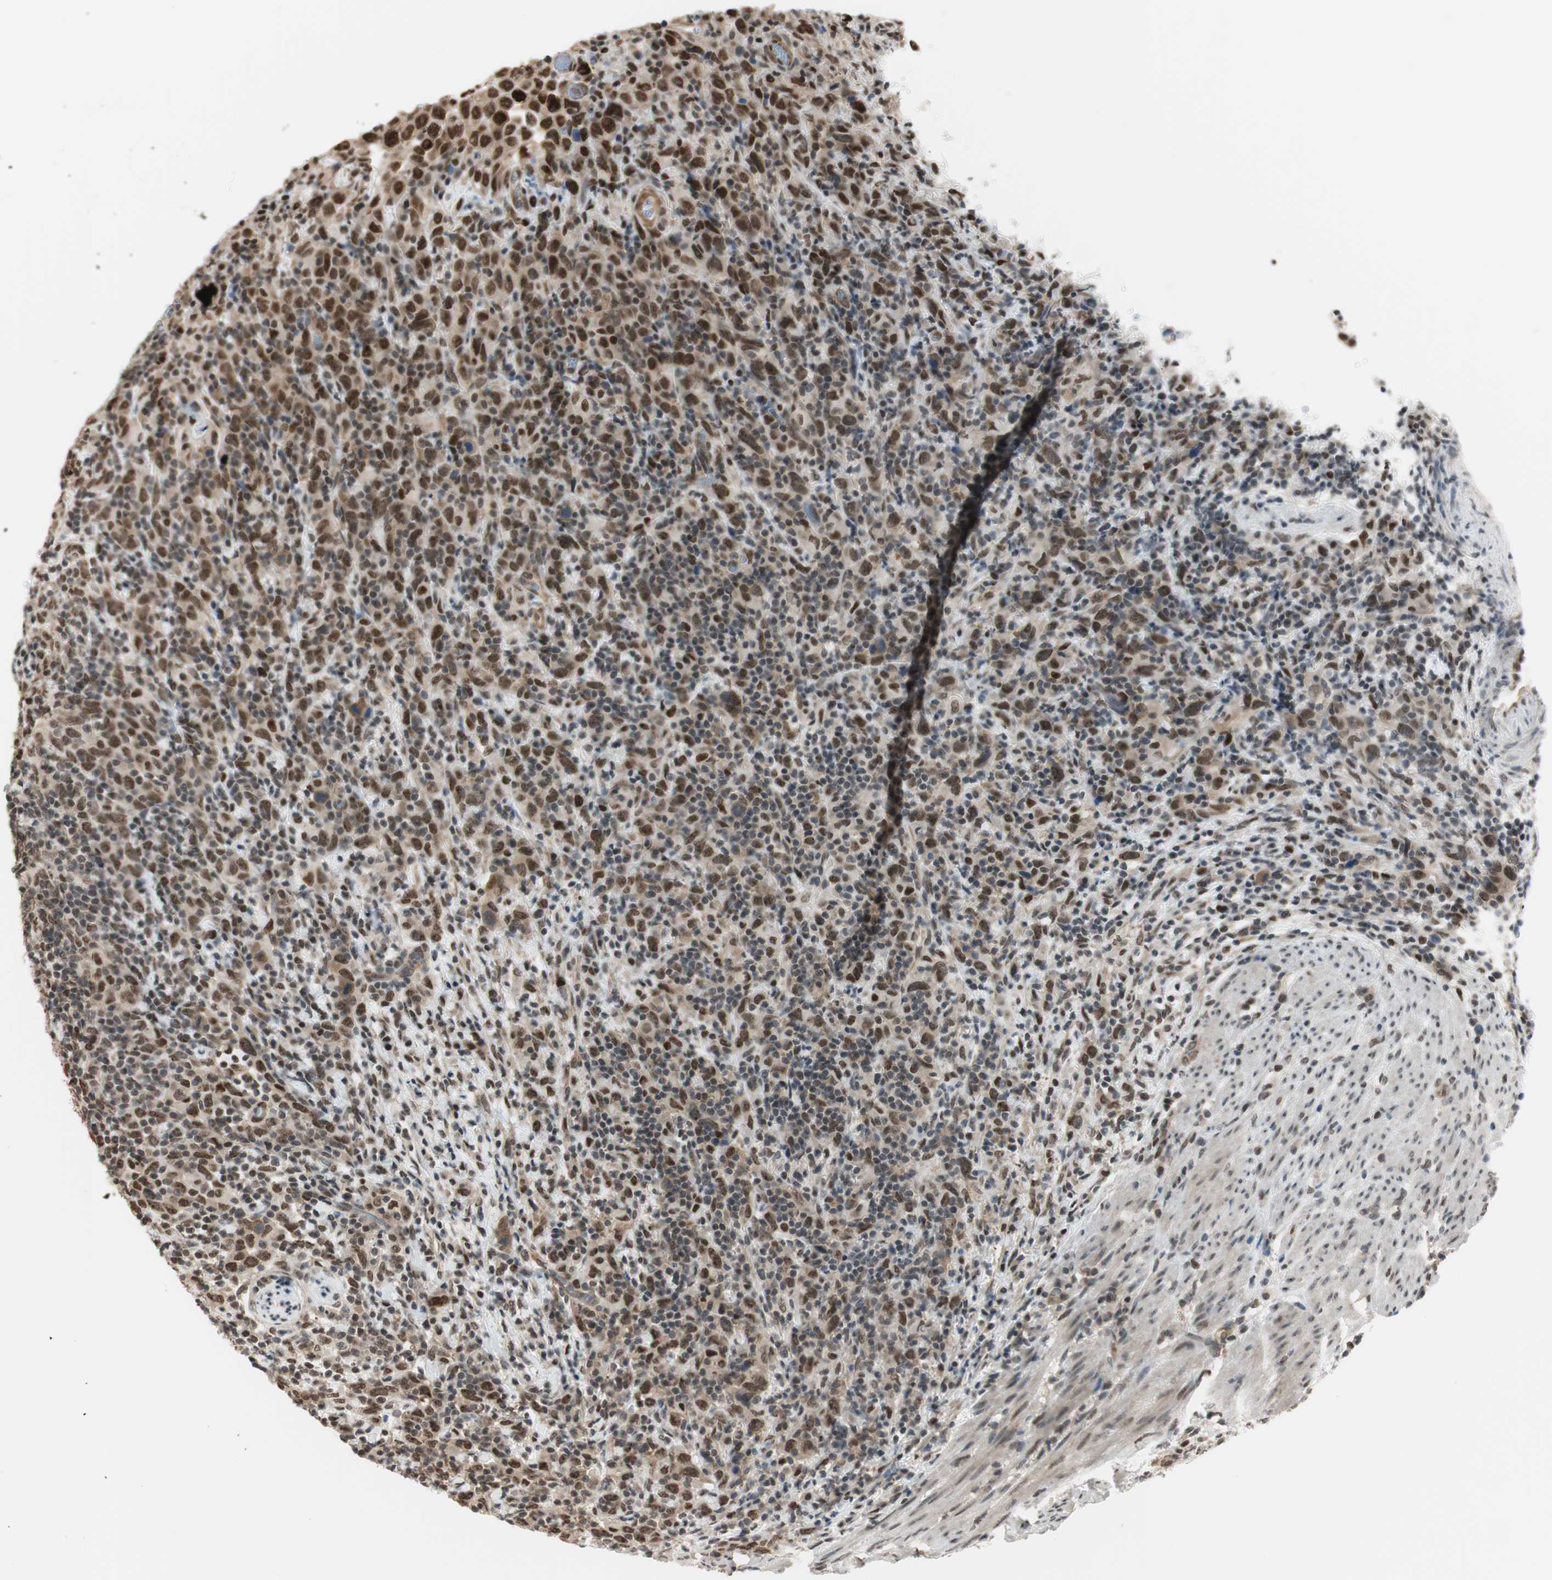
{"staining": {"intensity": "moderate", "quantity": ">75%", "location": "nuclear"}, "tissue": "urothelial cancer", "cell_type": "Tumor cells", "image_type": "cancer", "snomed": [{"axis": "morphology", "description": "Urothelial carcinoma, High grade"}, {"axis": "topography", "description": "Urinary bladder"}], "caption": "This histopathology image demonstrates immunohistochemistry (IHC) staining of human urothelial cancer, with medium moderate nuclear expression in about >75% of tumor cells.", "gene": "SUFU", "patient": {"sex": "male", "age": 61}}